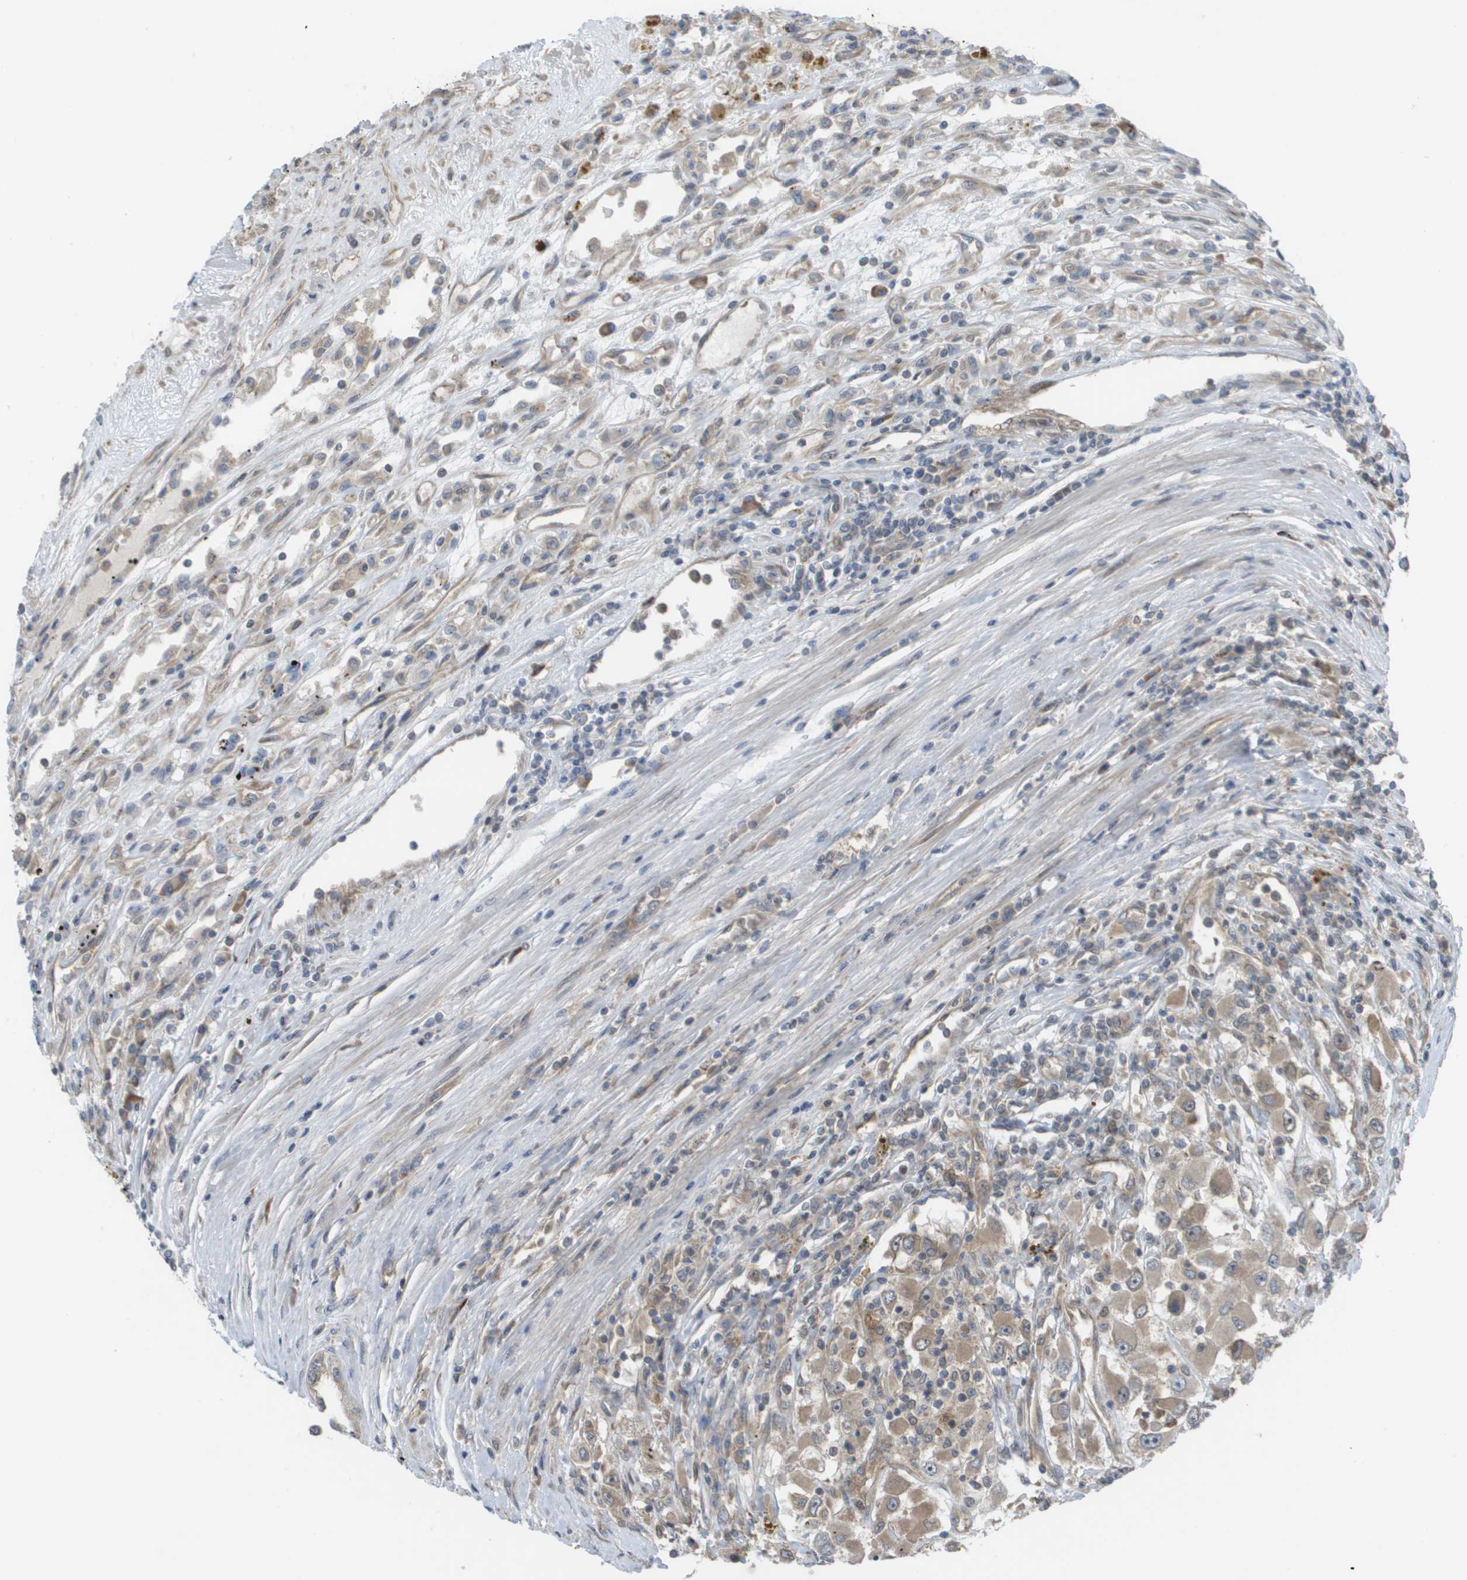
{"staining": {"intensity": "weak", "quantity": ">75%", "location": "cytoplasmic/membranous"}, "tissue": "renal cancer", "cell_type": "Tumor cells", "image_type": "cancer", "snomed": [{"axis": "morphology", "description": "Adenocarcinoma, NOS"}, {"axis": "topography", "description": "Kidney"}], "caption": "Immunohistochemical staining of renal cancer demonstrates low levels of weak cytoplasmic/membranous protein staining in about >75% of tumor cells.", "gene": "CTPS2", "patient": {"sex": "female", "age": 52}}